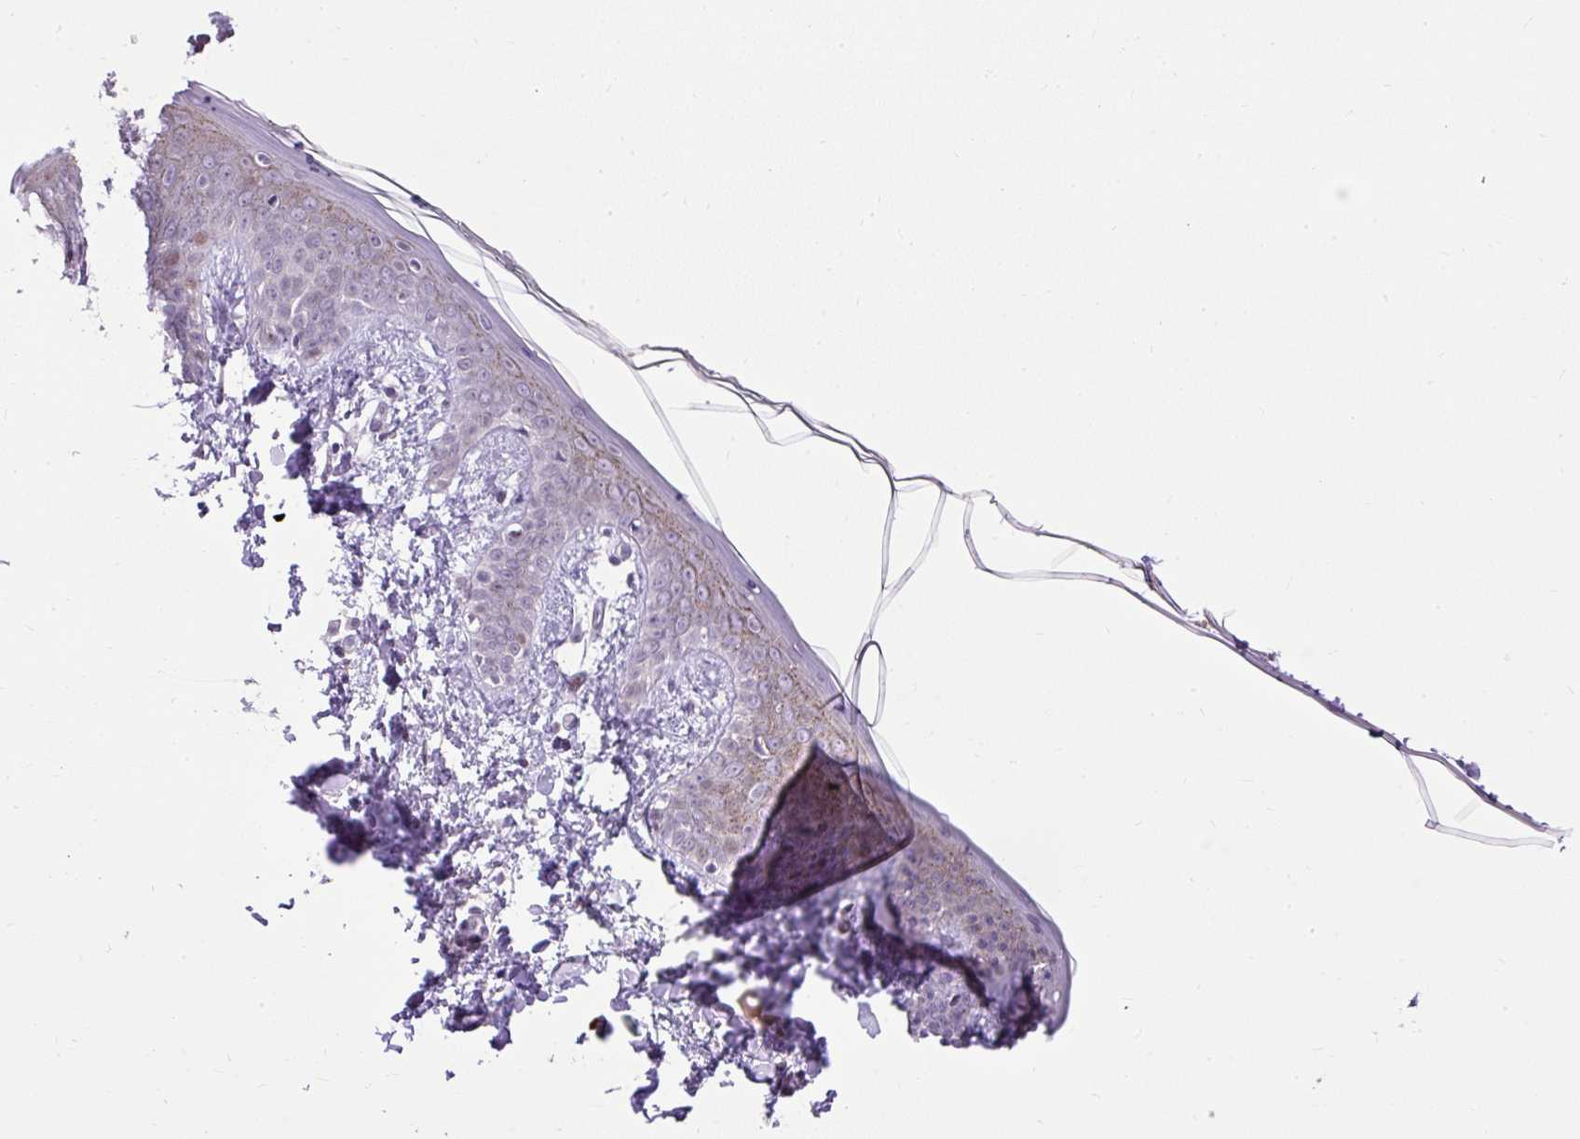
{"staining": {"intensity": "moderate", "quantity": "<25%", "location": "nuclear"}, "tissue": "skin", "cell_type": "Fibroblasts", "image_type": "normal", "snomed": [{"axis": "morphology", "description": "Normal tissue, NOS"}, {"axis": "topography", "description": "Skin"}], "caption": "Protein expression analysis of unremarkable skin demonstrates moderate nuclear expression in approximately <25% of fibroblasts. (DAB = brown stain, brightfield microscopy at high magnification).", "gene": "ARHGEF18", "patient": {"sex": "female", "age": 34}}